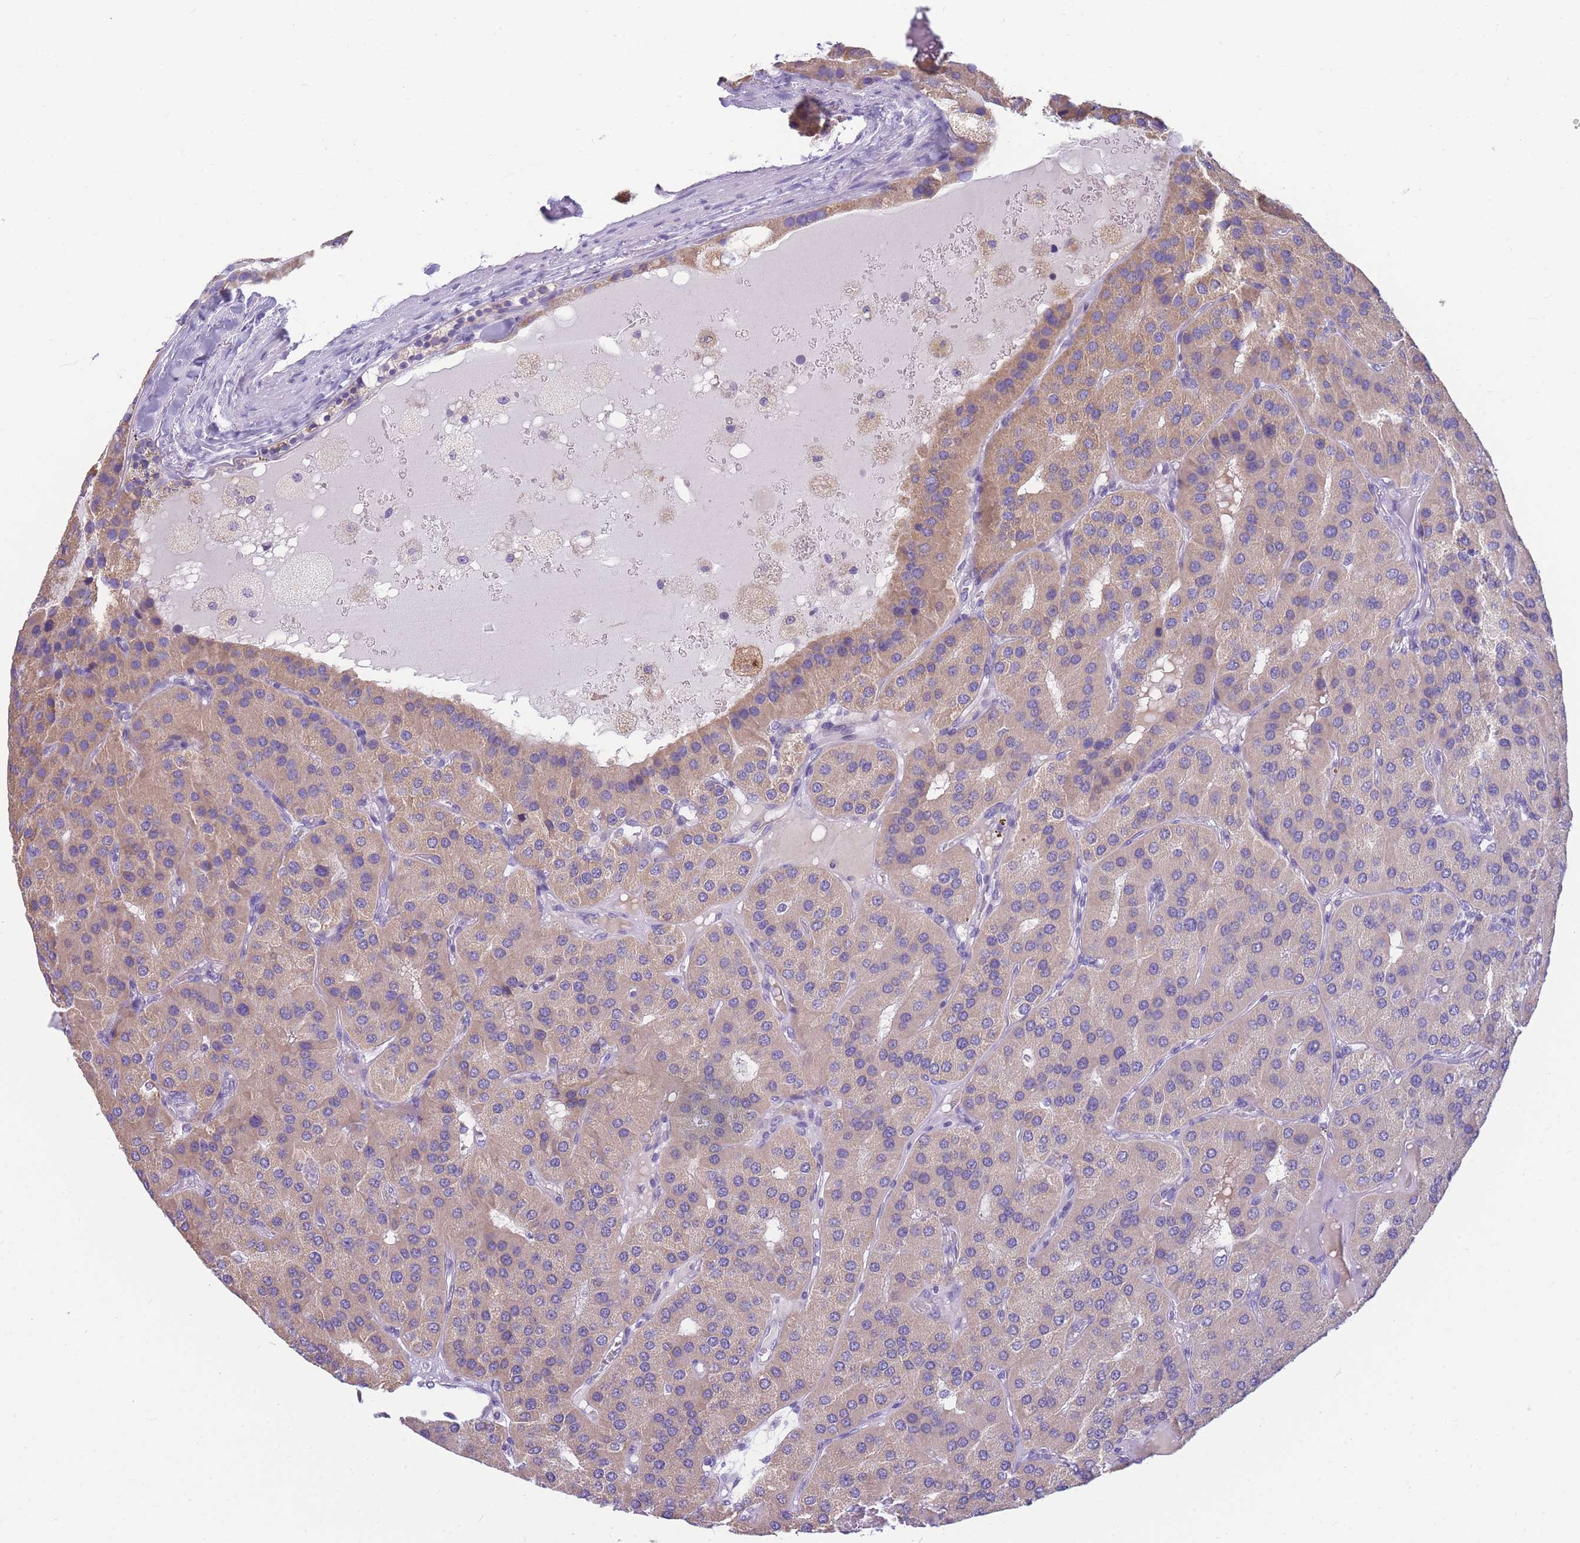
{"staining": {"intensity": "weak", "quantity": "25%-75%", "location": "cytoplasmic/membranous"}, "tissue": "parathyroid gland", "cell_type": "Glandular cells", "image_type": "normal", "snomed": [{"axis": "morphology", "description": "Normal tissue, NOS"}, {"axis": "morphology", "description": "Adenoma, NOS"}, {"axis": "topography", "description": "Parathyroid gland"}], "caption": "Parathyroid gland stained with DAB (3,3'-diaminobenzidine) IHC exhibits low levels of weak cytoplasmic/membranous positivity in approximately 25%-75% of glandular cells.", "gene": "DHRS11", "patient": {"sex": "female", "age": 86}}